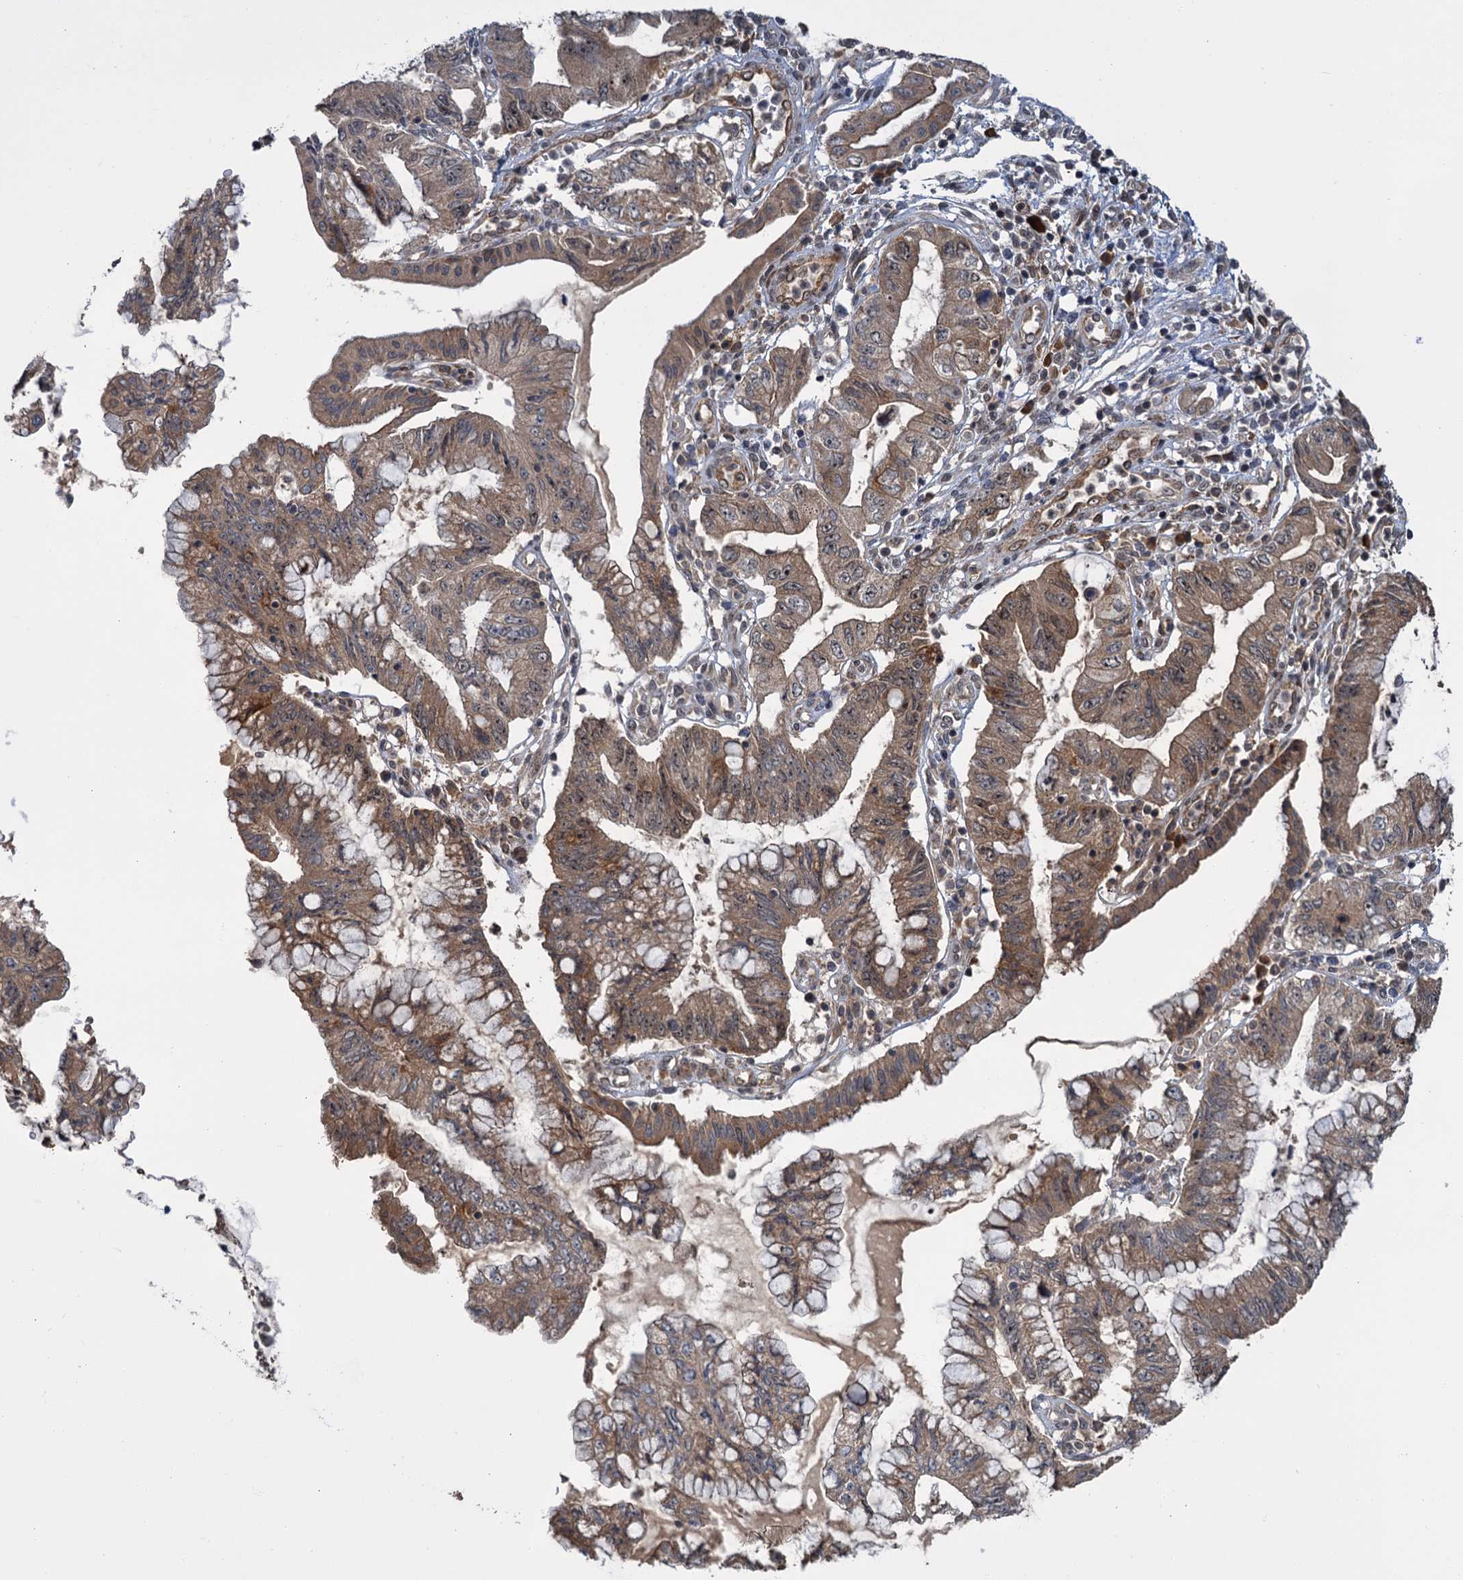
{"staining": {"intensity": "weak", "quantity": ">75%", "location": "cytoplasmic/membranous"}, "tissue": "pancreatic cancer", "cell_type": "Tumor cells", "image_type": "cancer", "snomed": [{"axis": "morphology", "description": "Adenocarcinoma, NOS"}, {"axis": "topography", "description": "Pancreas"}], "caption": "DAB (3,3'-diaminobenzidine) immunohistochemical staining of pancreatic adenocarcinoma shows weak cytoplasmic/membranous protein positivity in approximately >75% of tumor cells.", "gene": "KANSL2", "patient": {"sex": "female", "age": 73}}